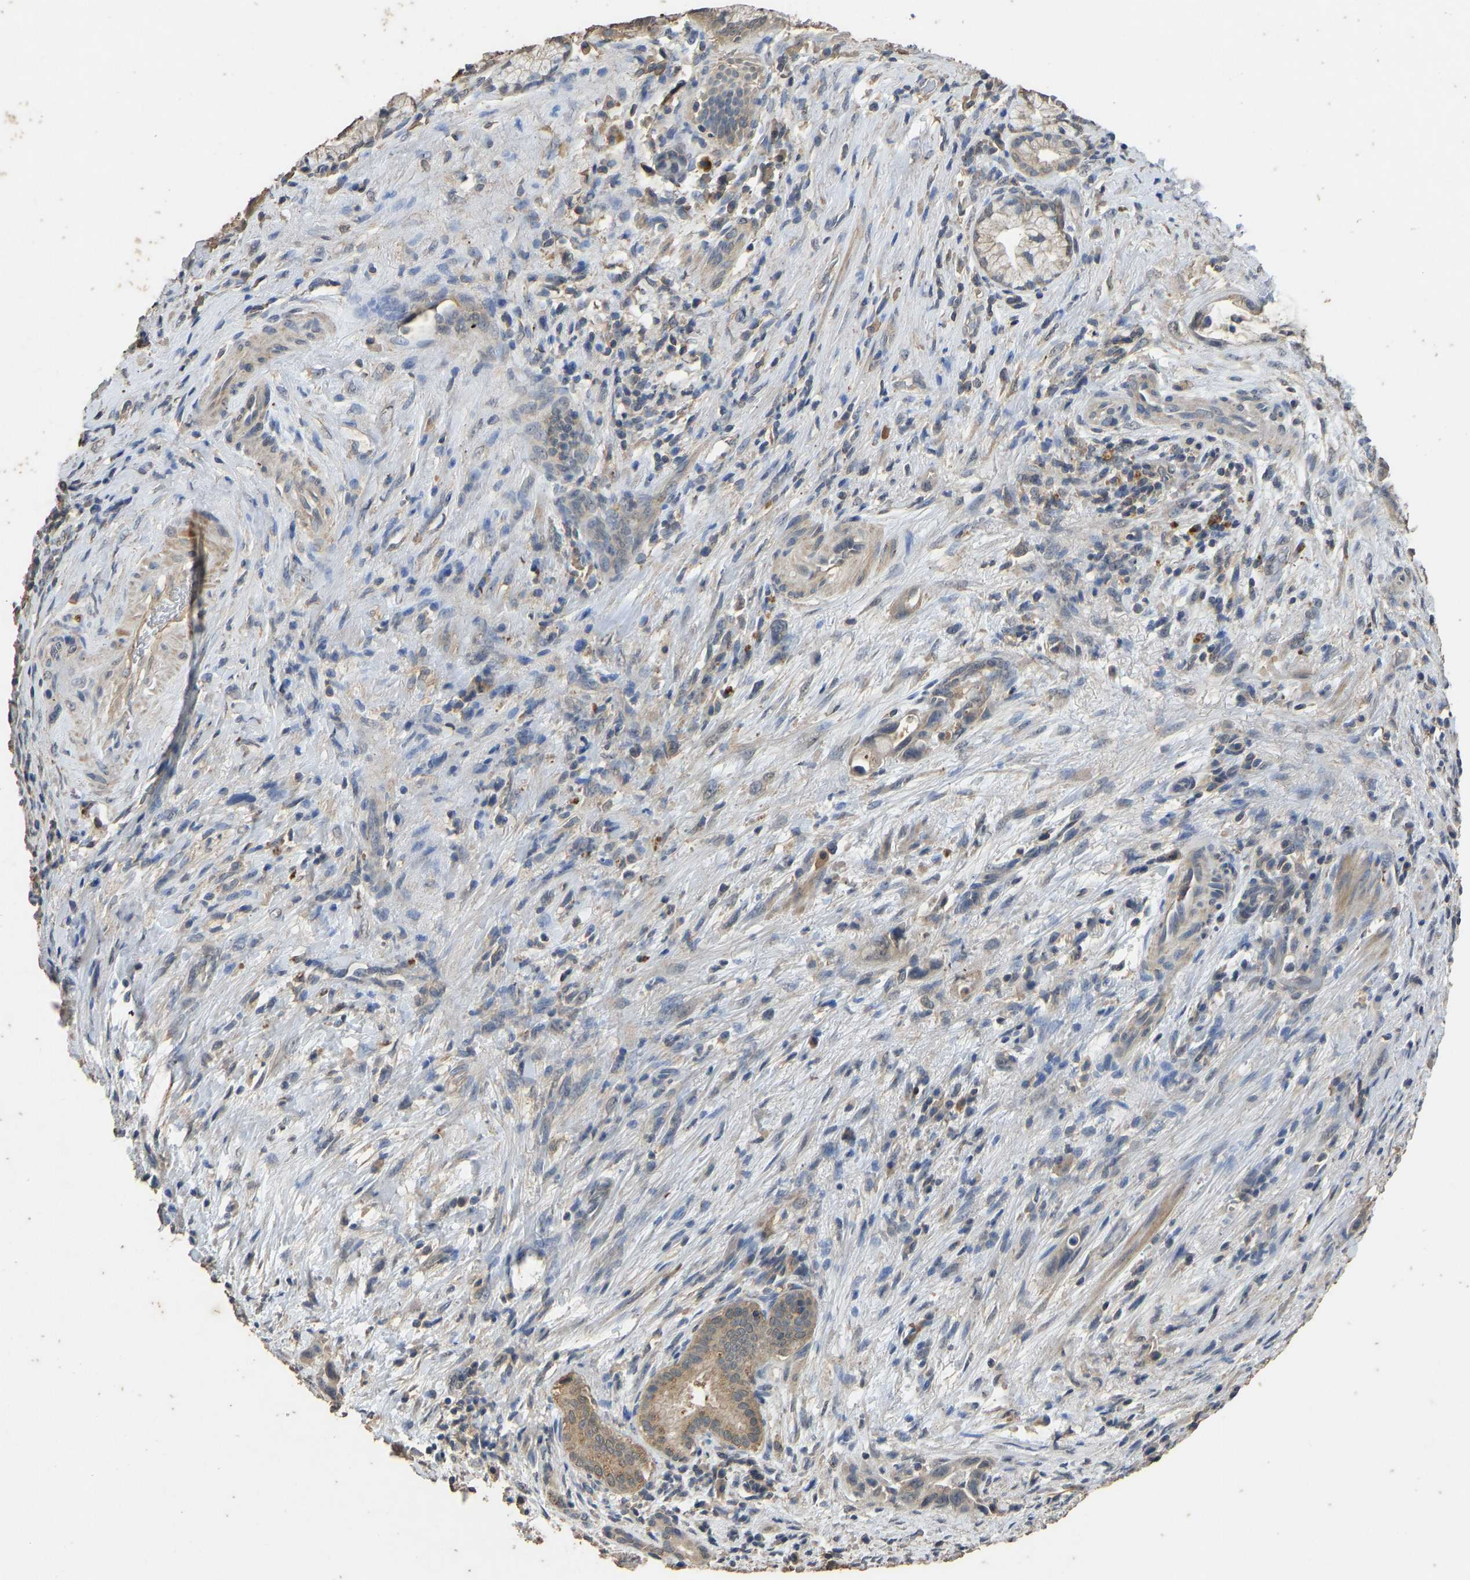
{"staining": {"intensity": "weak", "quantity": ">75%", "location": "cytoplasmic/membranous"}, "tissue": "pancreatic cancer", "cell_type": "Tumor cells", "image_type": "cancer", "snomed": [{"axis": "morphology", "description": "Adenocarcinoma, NOS"}, {"axis": "topography", "description": "Pancreas"}], "caption": "IHC of human pancreatic adenocarcinoma displays low levels of weak cytoplasmic/membranous staining in about >75% of tumor cells.", "gene": "CIDEC", "patient": {"sex": "female", "age": 70}}